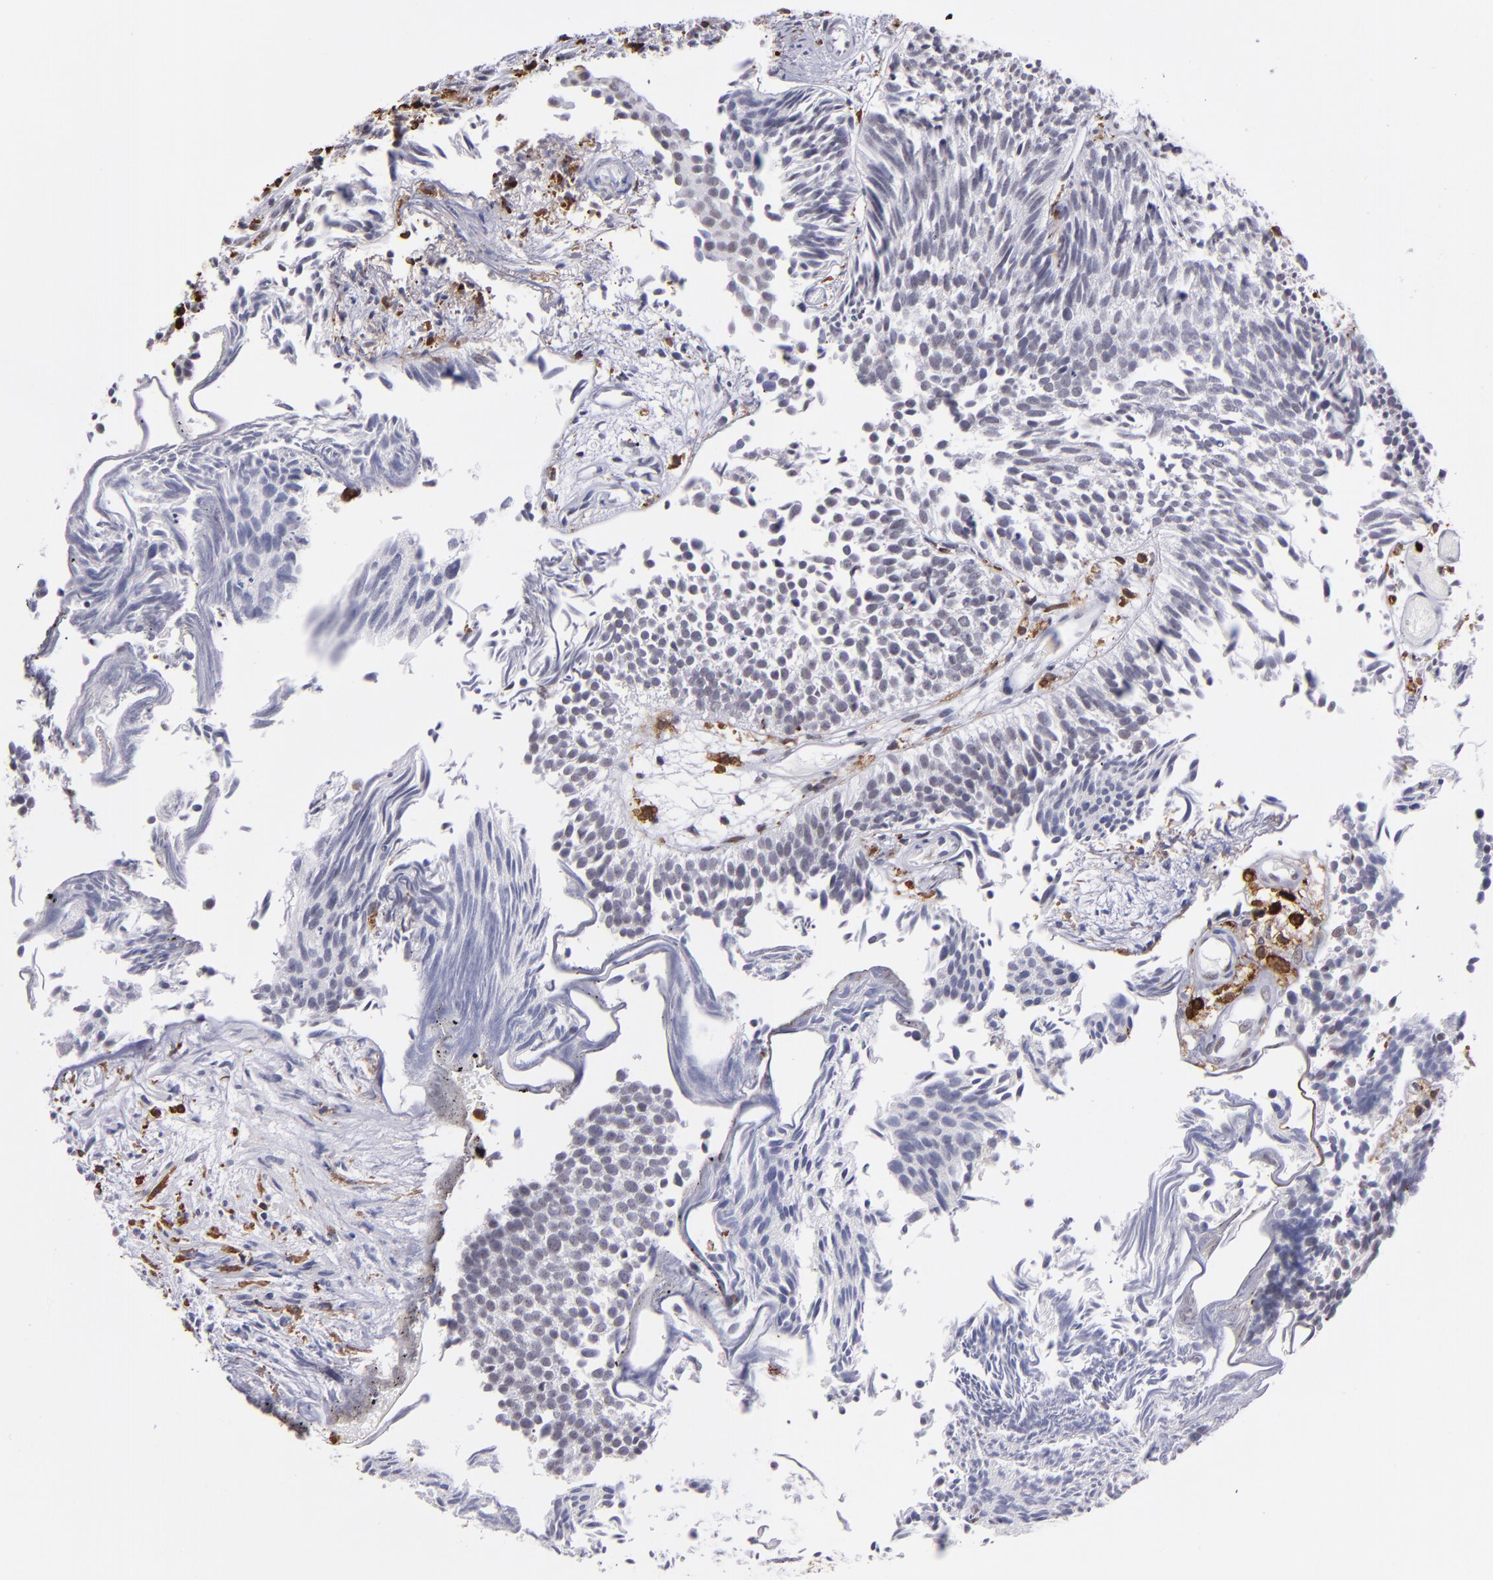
{"staining": {"intensity": "negative", "quantity": "none", "location": "none"}, "tissue": "urothelial cancer", "cell_type": "Tumor cells", "image_type": "cancer", "snomed": [{"axis": "morphology", "description": "Urothelial carcinoma, Low grade"}, {"axis": "topography", "description": "Urinary bladder"}], "caption": "The micrograph exhibits no significant positivity in tumor cells of urothelial carcinoma (low-grade).", "gene": "NCF2", "patient": {"sex": "male", "age": 84}}